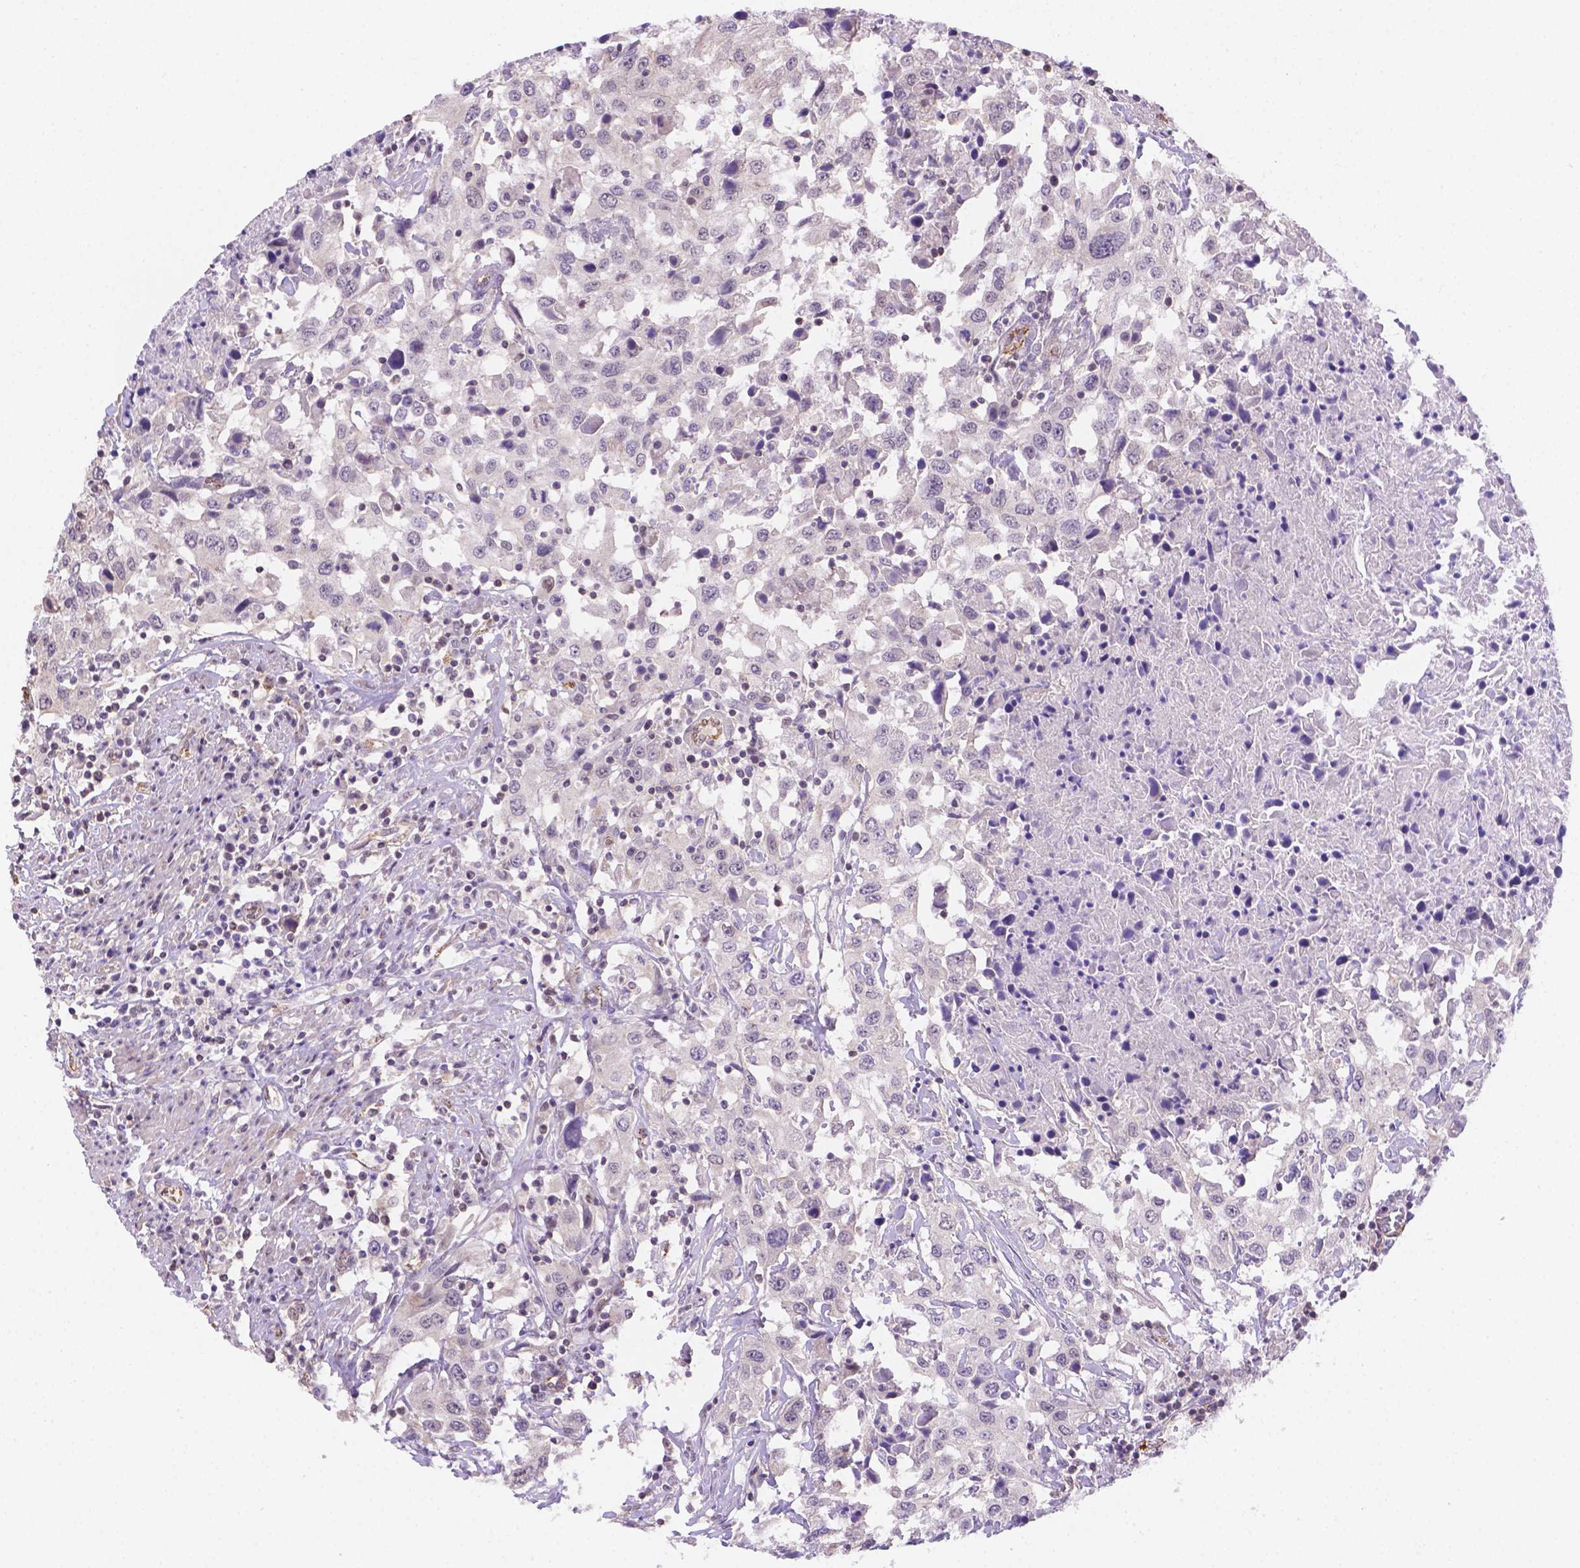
{"staining": {"intensity": "negative", "quantity": "none", "location": "none"}, "tissue": "urothelial cancer", "cell_type": "Tumor cells", "image_type": "cancer", "snomed": [{"axis": "morphology", "description": "Urothelial carcinoma, High grade"}, {"axis": "topography", "description": "Urinary bladder"}], "caption": "Immunohistochemical staining of human high-grade urothelial carcinoma exhibits no significant expression in tumor cells. Nuclei are stained in blue.", "gene": "NXPE2", "patient": {"sex": "male", "age": 61}}